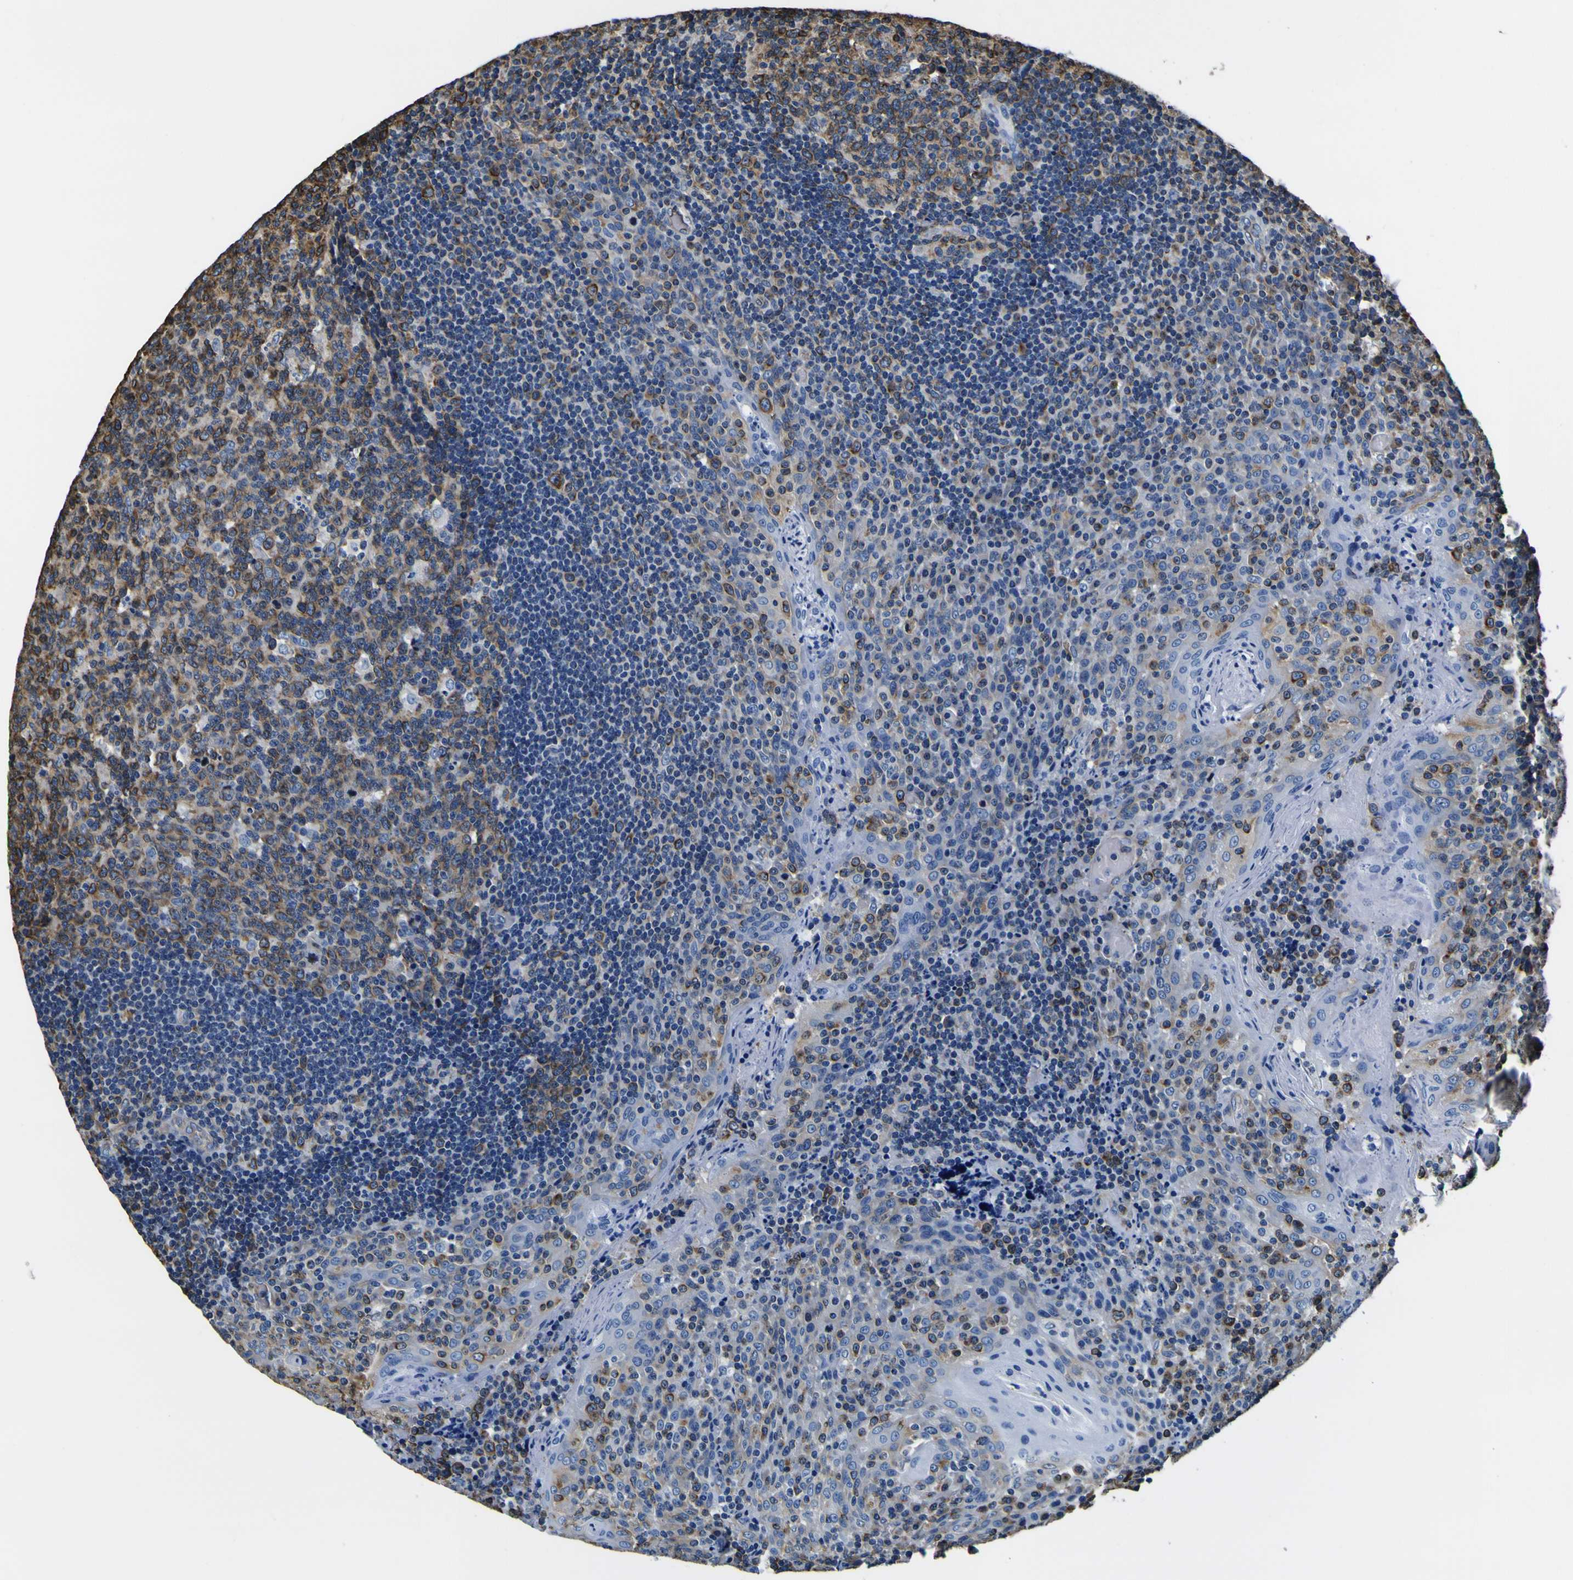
{"staining": {"intensity": "moderate", "quantity": ">75%", "location": "cytoplasmic/membranous"}, "tissue": "tonsil", "cell_type": "Germinal center cells", "image_type": "normal", "snomed": [{"axis": "morphology", "description": "Normal tissue, NOS"}, {"axis": "topography", "description": "Tonsil"}], "caption": "A photomicrograph of human tonsil stained for a protein shows moderate cytoplasmic/membranous brown staining in germinal center cells. (IHC, brightfield microscopy, high magnification).", "gene": "TUBA1B", "patient": {"sex": "male", "age": 17}}